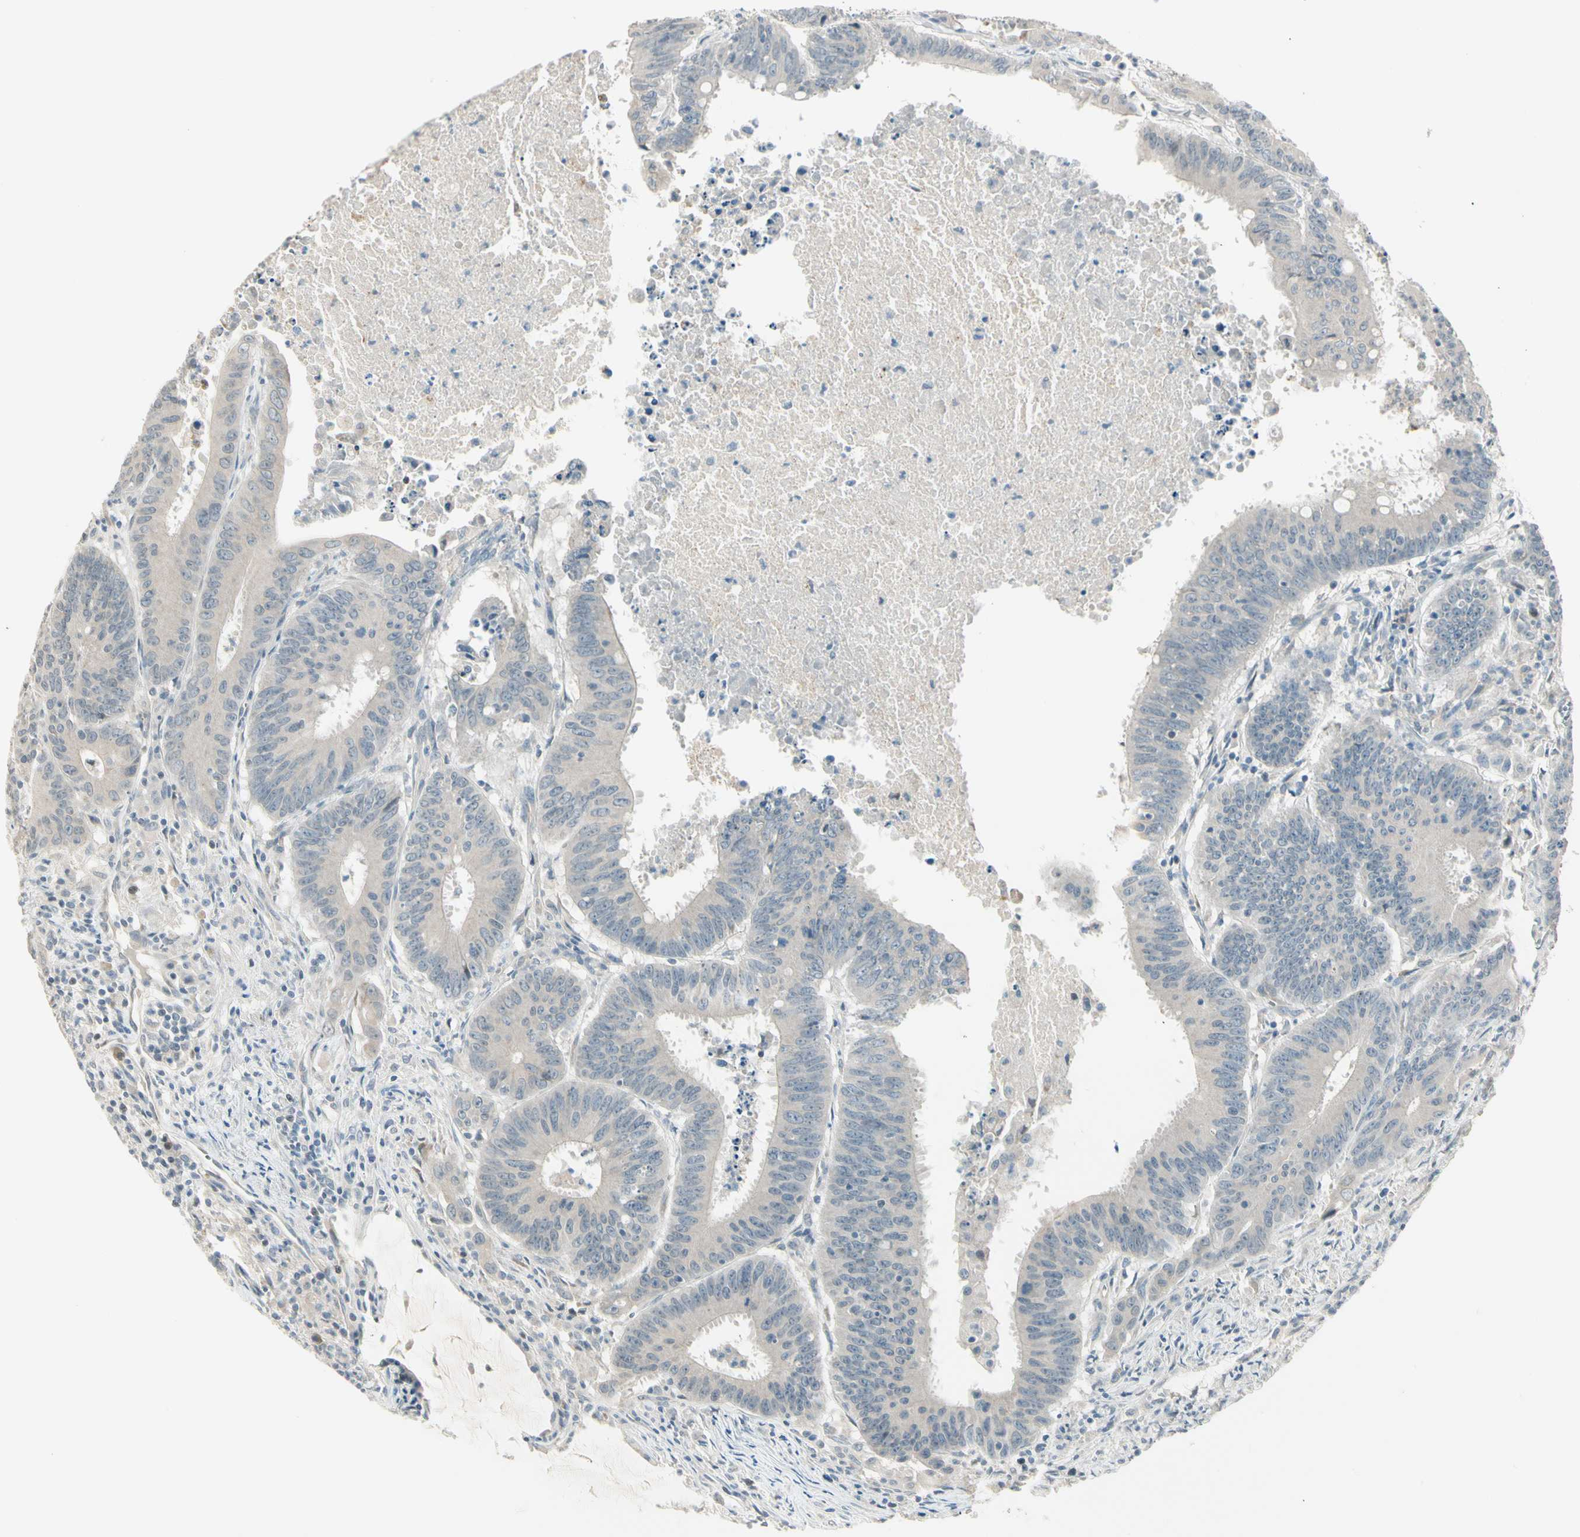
{"staining": {"intensity": "negative", "quantity": "none", "location": "none"}, "tissue": "colorectal cancer", "cell_type": "Tumor cells", "image_type": "cancer", "snomed": [{"axis": "morphology", "description": "Adenocarcinoma, NOS"}, {"axis": "topography", "description": "Colon"}], "caption": "A photomicrograph of colorectal cancer (adenocarcinoma) stained for a protein reveals no brown staining in tumor cells.", "gene": "PCDHB15", "patient": {"sex": "male", "age": 45}}